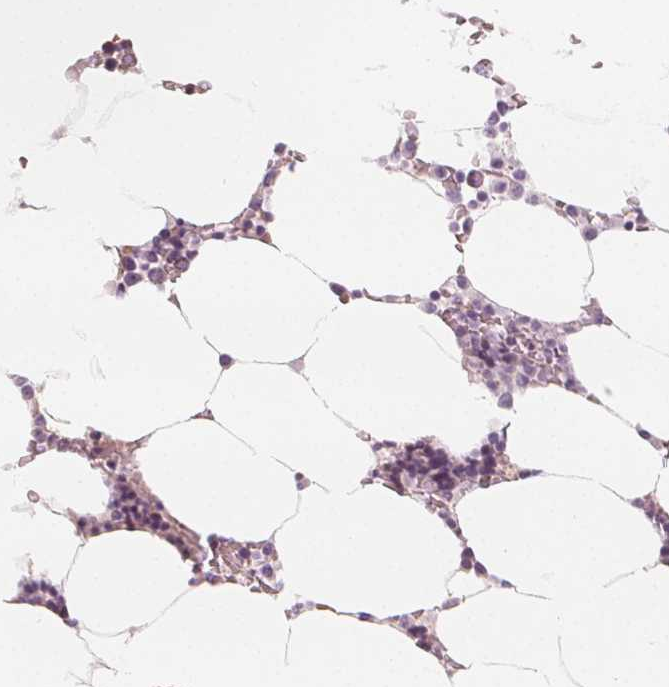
{"staining": {"intensity": "negative", "quantity": "none", "location": "none"}, "tissue": "bone marrow", "cell_type": "Hematopoietic cells", "image_type": "normal", "snomed": [{"axis": "morphology", "description": "Normal tissue, NOS"}, {"axis": "topography", "description": "Bone marrow"}], "caption": "This is an IHC histopathology image of unremarkable human bone marrow. There is no positivity in hematopoietic cells.", "gene": "MAP1A", "patient": {"sex": "female", "age": 52}}